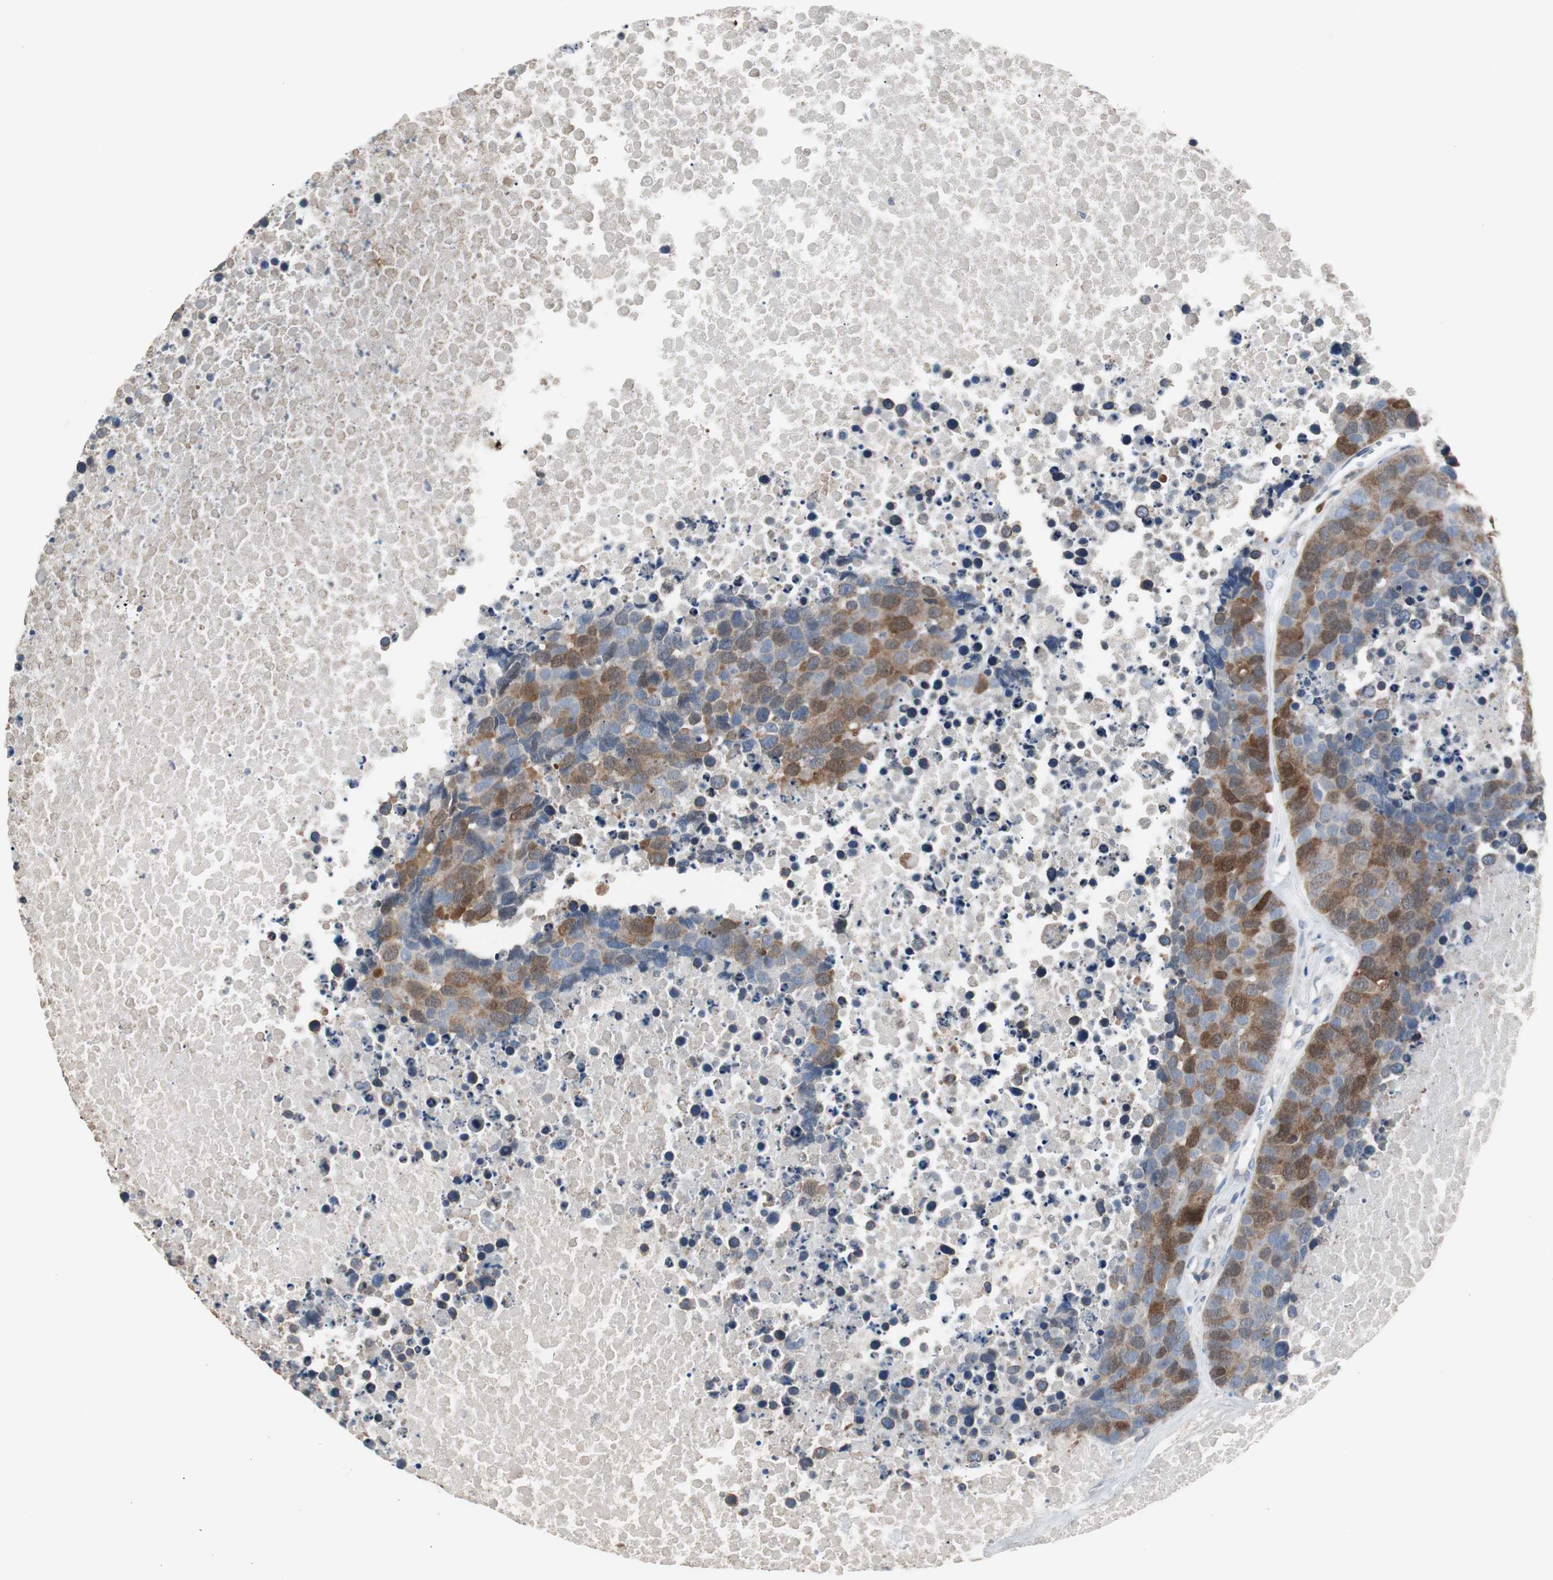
{"staining": {"intensity": "moderate", "quantity": "25%-75%", "location": "cytoplasmic/membranous"}, "tissue": "carcinoid", "cell_type": "Tumor cells", "image_type": "cancer", "snomed": [{"axis": "morphology", "description": "Carcinoid, malignant, NOS"}, {"axis": "topography", "description": "Lung"}], "caption": "Immunohistochemistry (IHC) of carcinoid reveals medium levels of moderate cytoplasmic/membranous staining in approximately 25%-75% of tumor cells.", "gene": "TK1", "patient": {"sex": "male", "age": 60}}